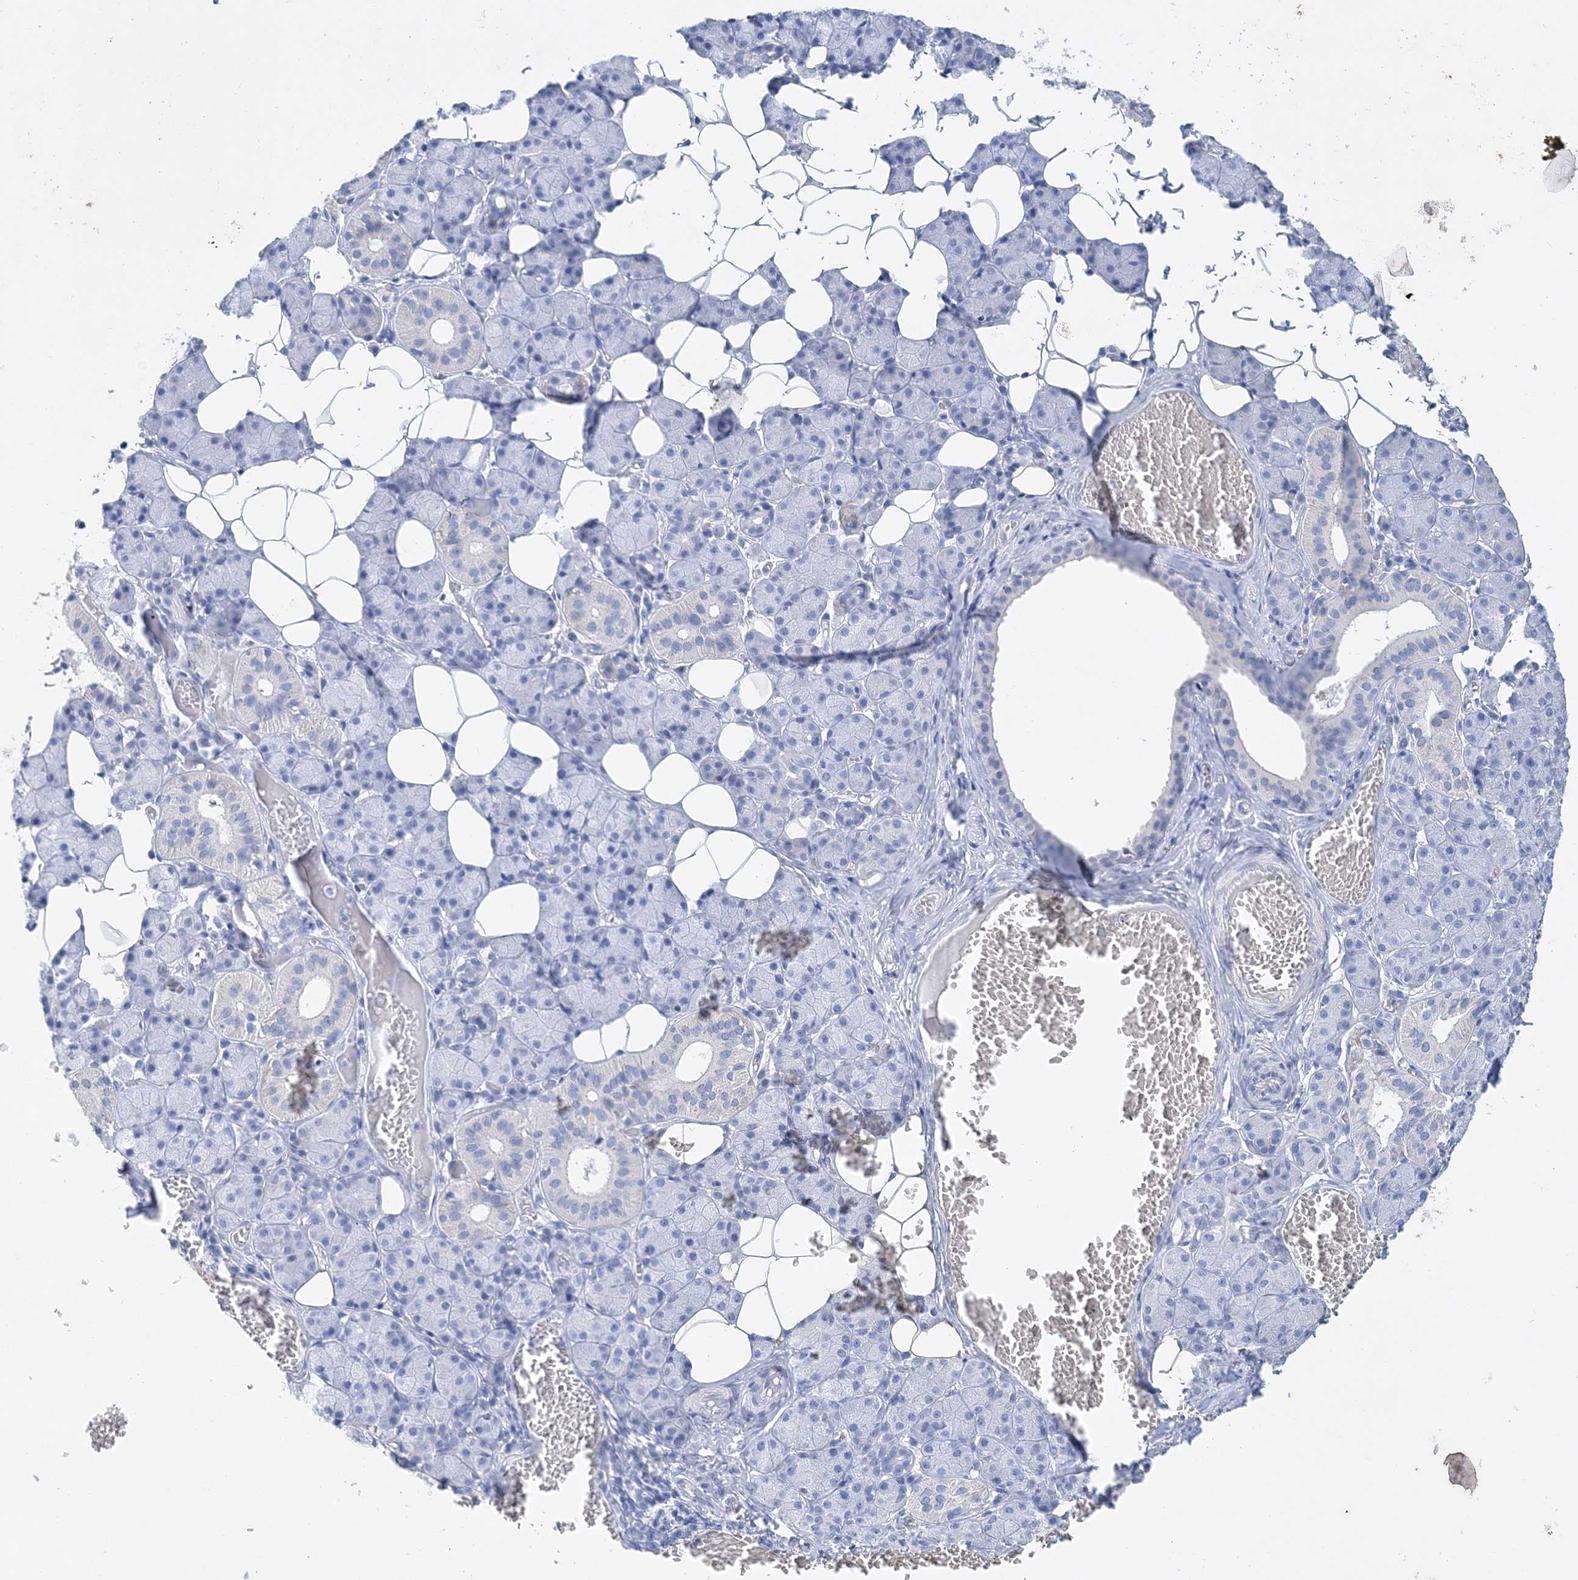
{"staining": {"intensity": "negative", "quantity": "none", "location": "none"}, "tissue": "salivary gland", "cell_type": "Glandular cells", "image_type": "normal", "snomed": [{"axis": "morphology", "description": "Normal tissue, NOS"}, {"axis": "topography", "description": "Salivary gland"}], "caption": "Glandular cells show no significant expression in unremarkable salivary gland. (DAB immunohistochemistry (IHC), high magnification).", "gene": "COPS8", "patient": {"sex": "female", "age": 33}}